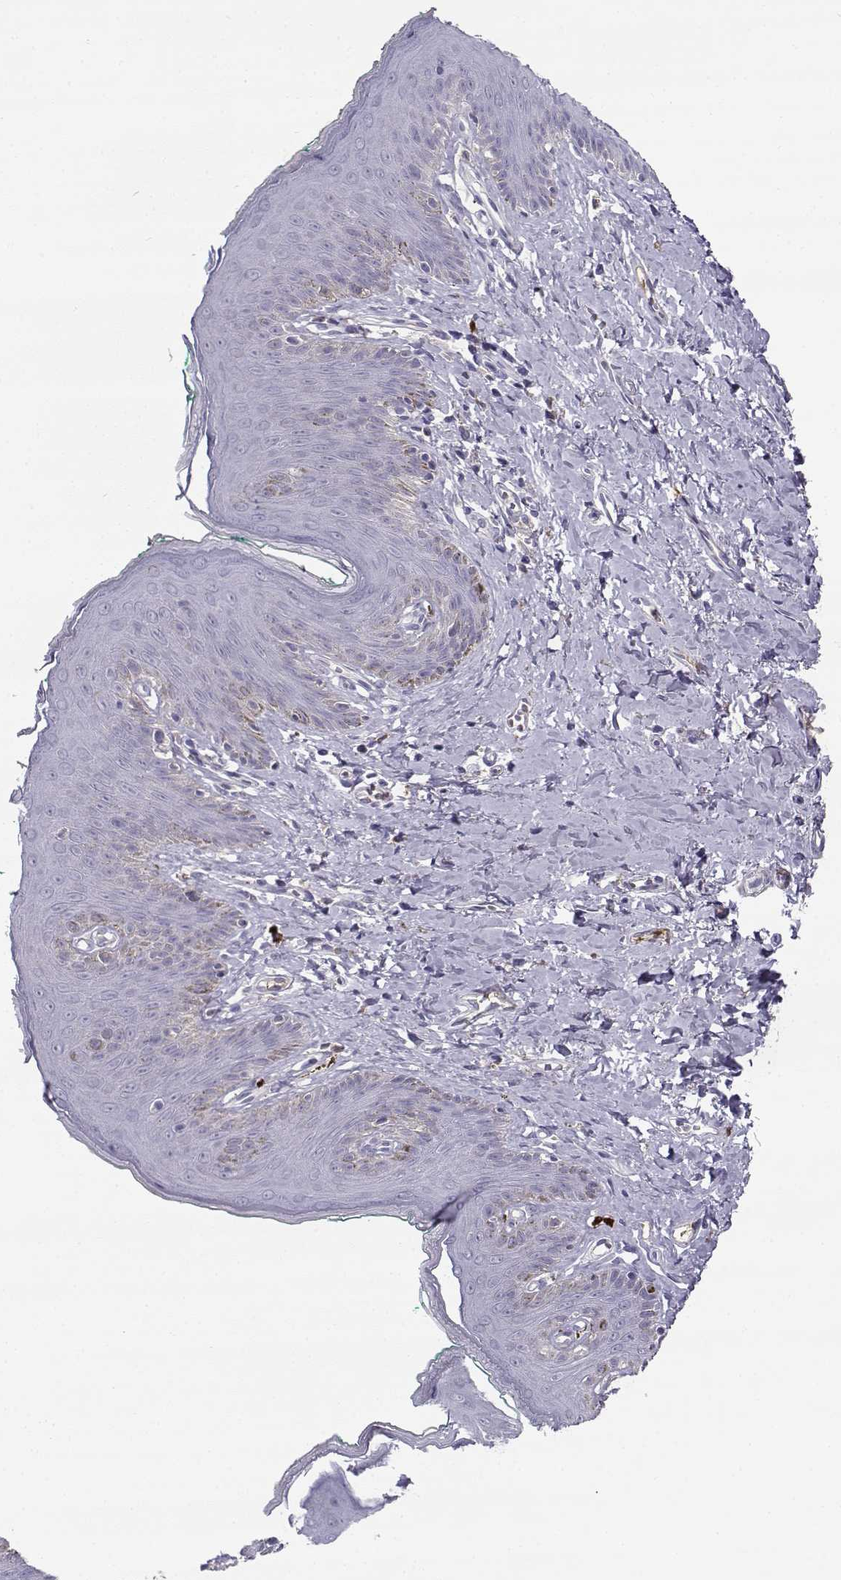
{"staining": {"intensity": "negative", "quantity": "none", "location": "none"}, "tissue": "skin", "cell_type": "Epidermal cells", "image_type": "normal", "snomed": [{"axis": "morphology", "description": "Normal tissue, NOS"}, {"axis": "topography", "description": "Vulva"}], "caption": "Immunohistochemical staining of unremarkable human skin exhibits no significant staining in epidermal cells.", "gene": "SLCO6A1", "patient": {"sex": "female", "age": 66}}